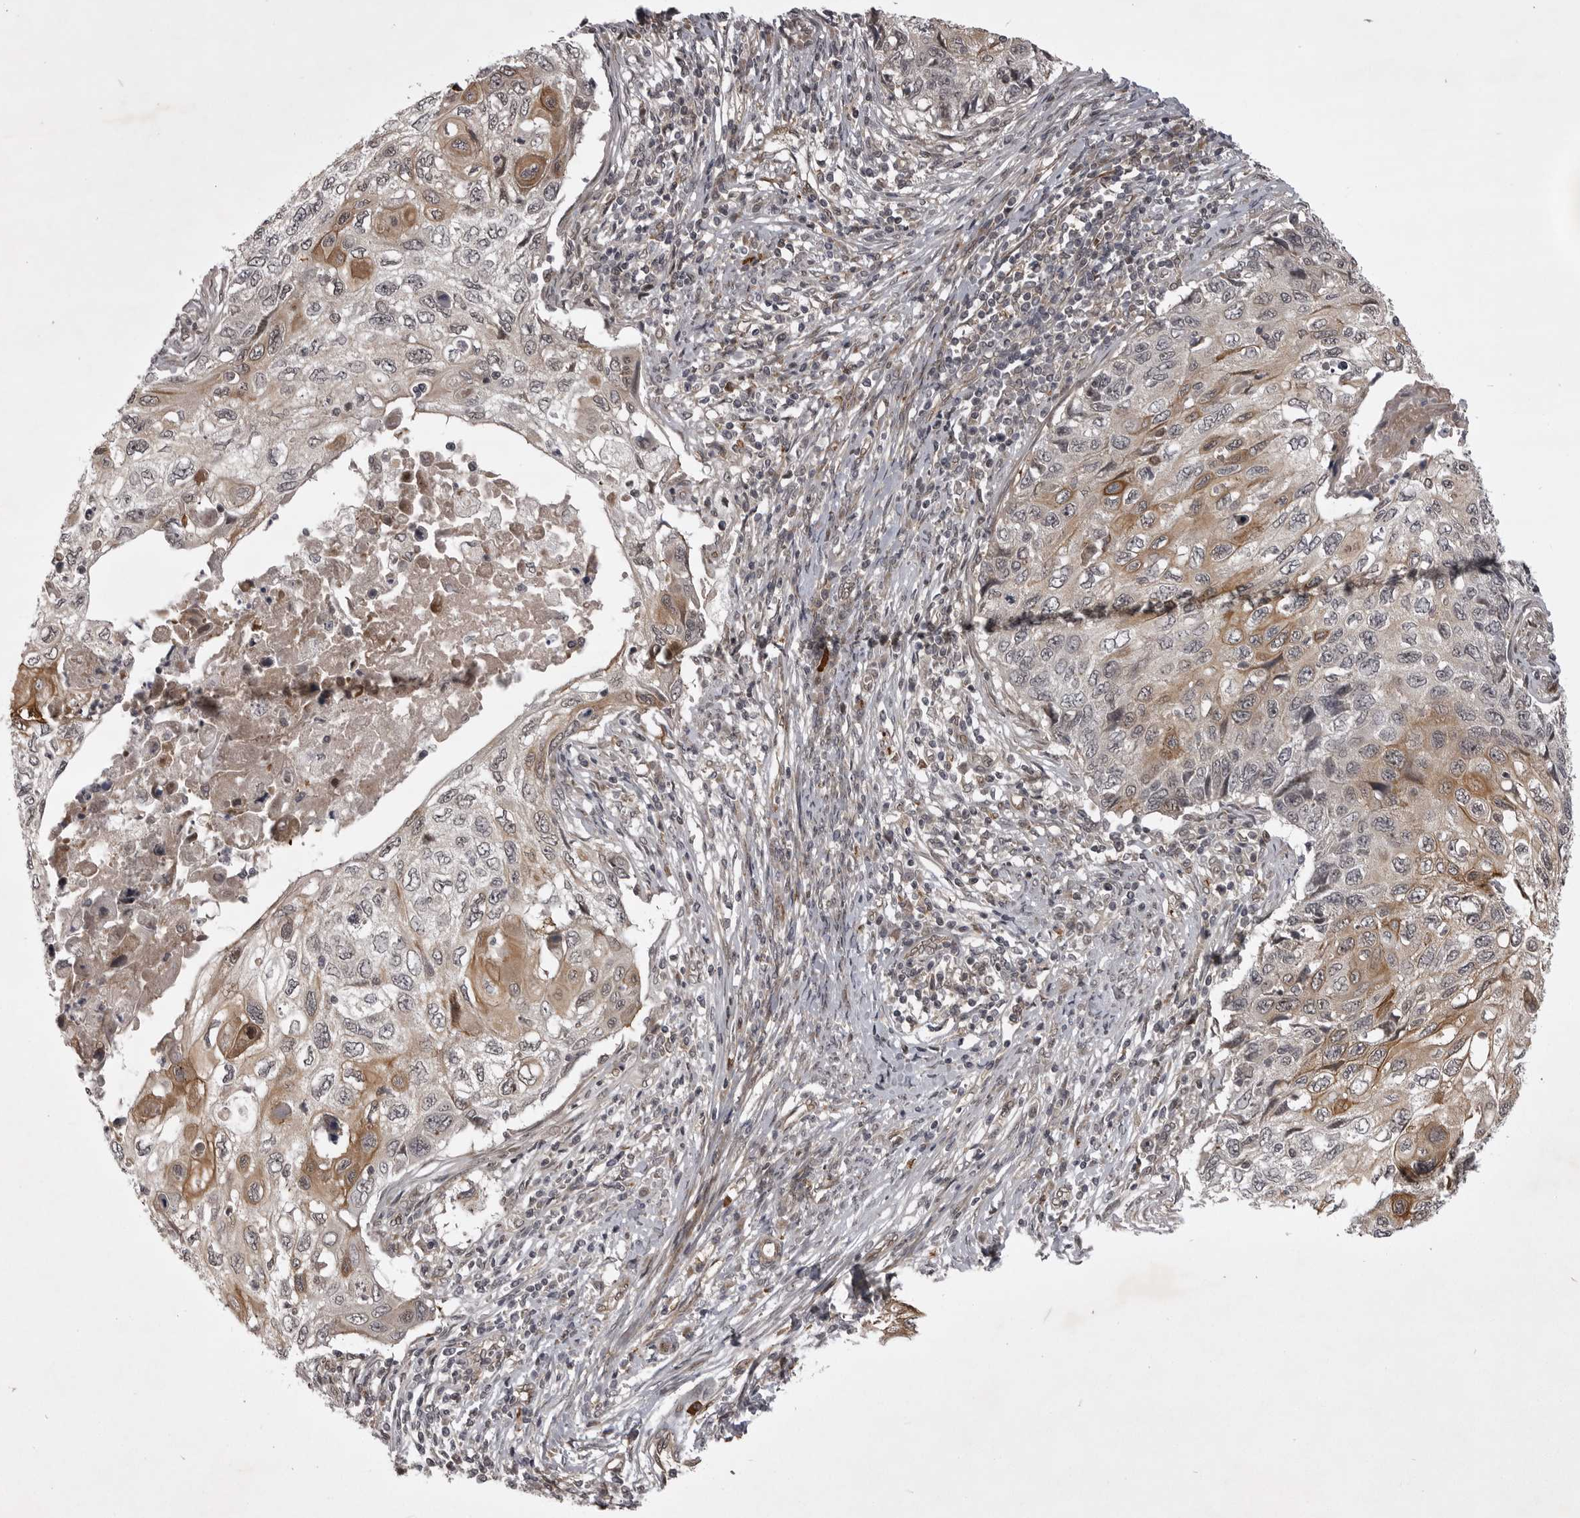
{"staining": {"intensity": "moderate", "quantity": "<25%", "location": "cytoplasmic/membranous"}, "tissue": "cervical cancer", "cell_type": "Tumor cells", "image_type": "cancer", "snomed": [{"axis": "morphology", "description": "Squamous cell carcinoma, NOS"}, {"axis": "topography", "description": "Cervix"}], "caption": "Cervical cancer stained for a protein (brown) displays moderate cytoplasmic/membranous positive positivity in about <25% of tumor cells.", "gene": "SNX16", "patient": {"sex": "female", "age": 70}}